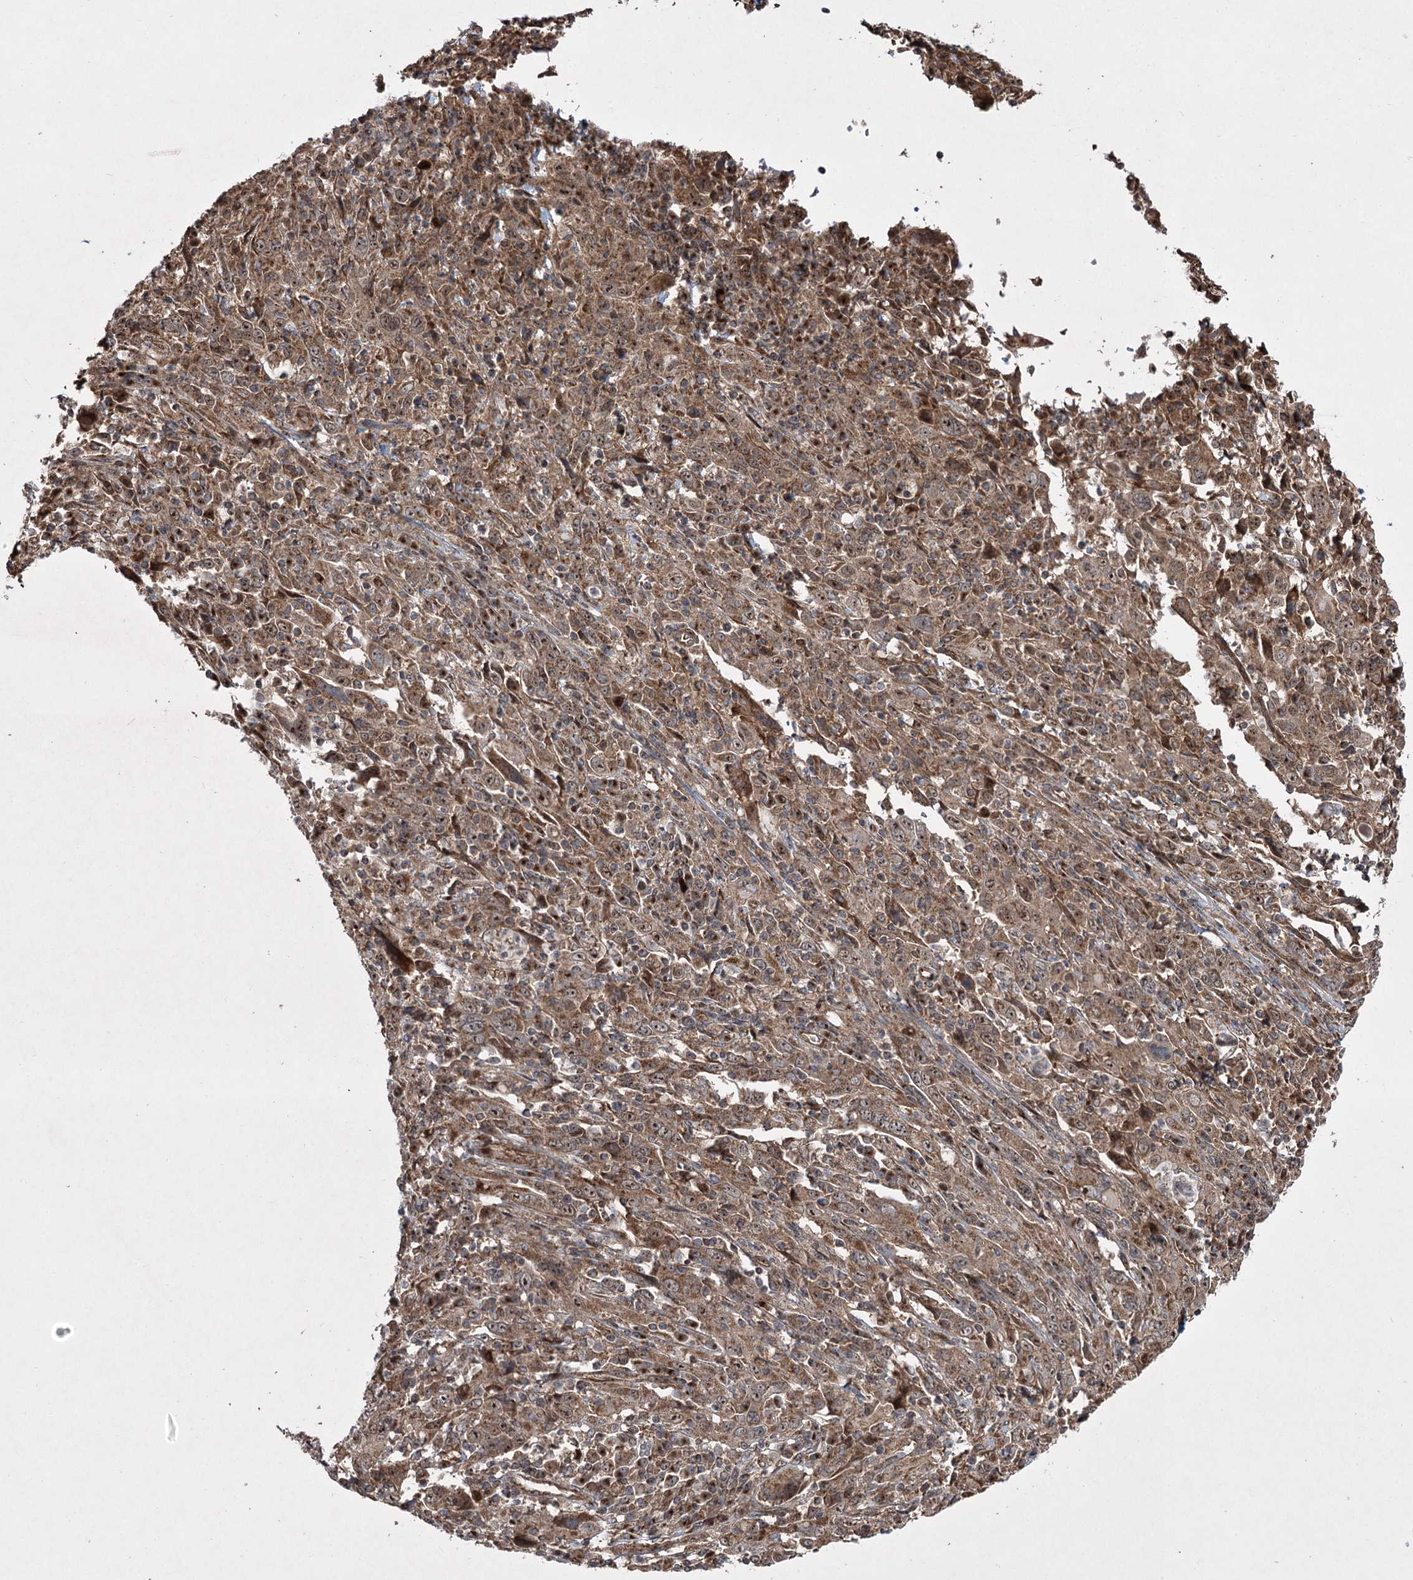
{"staining": {"intensity": "moderate", "quantity": ">75%", "location": "cytoplasmic/membranous,nuclear"}, "tissue": "cervical cancer", "cell_type": "Tumor cells", "image_type": "cancer", "snomed": [{"axis": "morphology", "description": "Squamous cell carcinoma, NOS"}, {"axis": "topography", "description": "Cervix"}], "caption": "Protein analysis of cervical squamous cell carcinoma tissue shows moderate cytoplasmic/membranous and nuclear staining in approximately >75% of tumor cells. (DAB (3,3'-diaminobenzidine) IHC, brown staining for protein, blue staining for nuclei).", "gene": "SERINC5", "patient": {"sex": "female", "age": 46}}